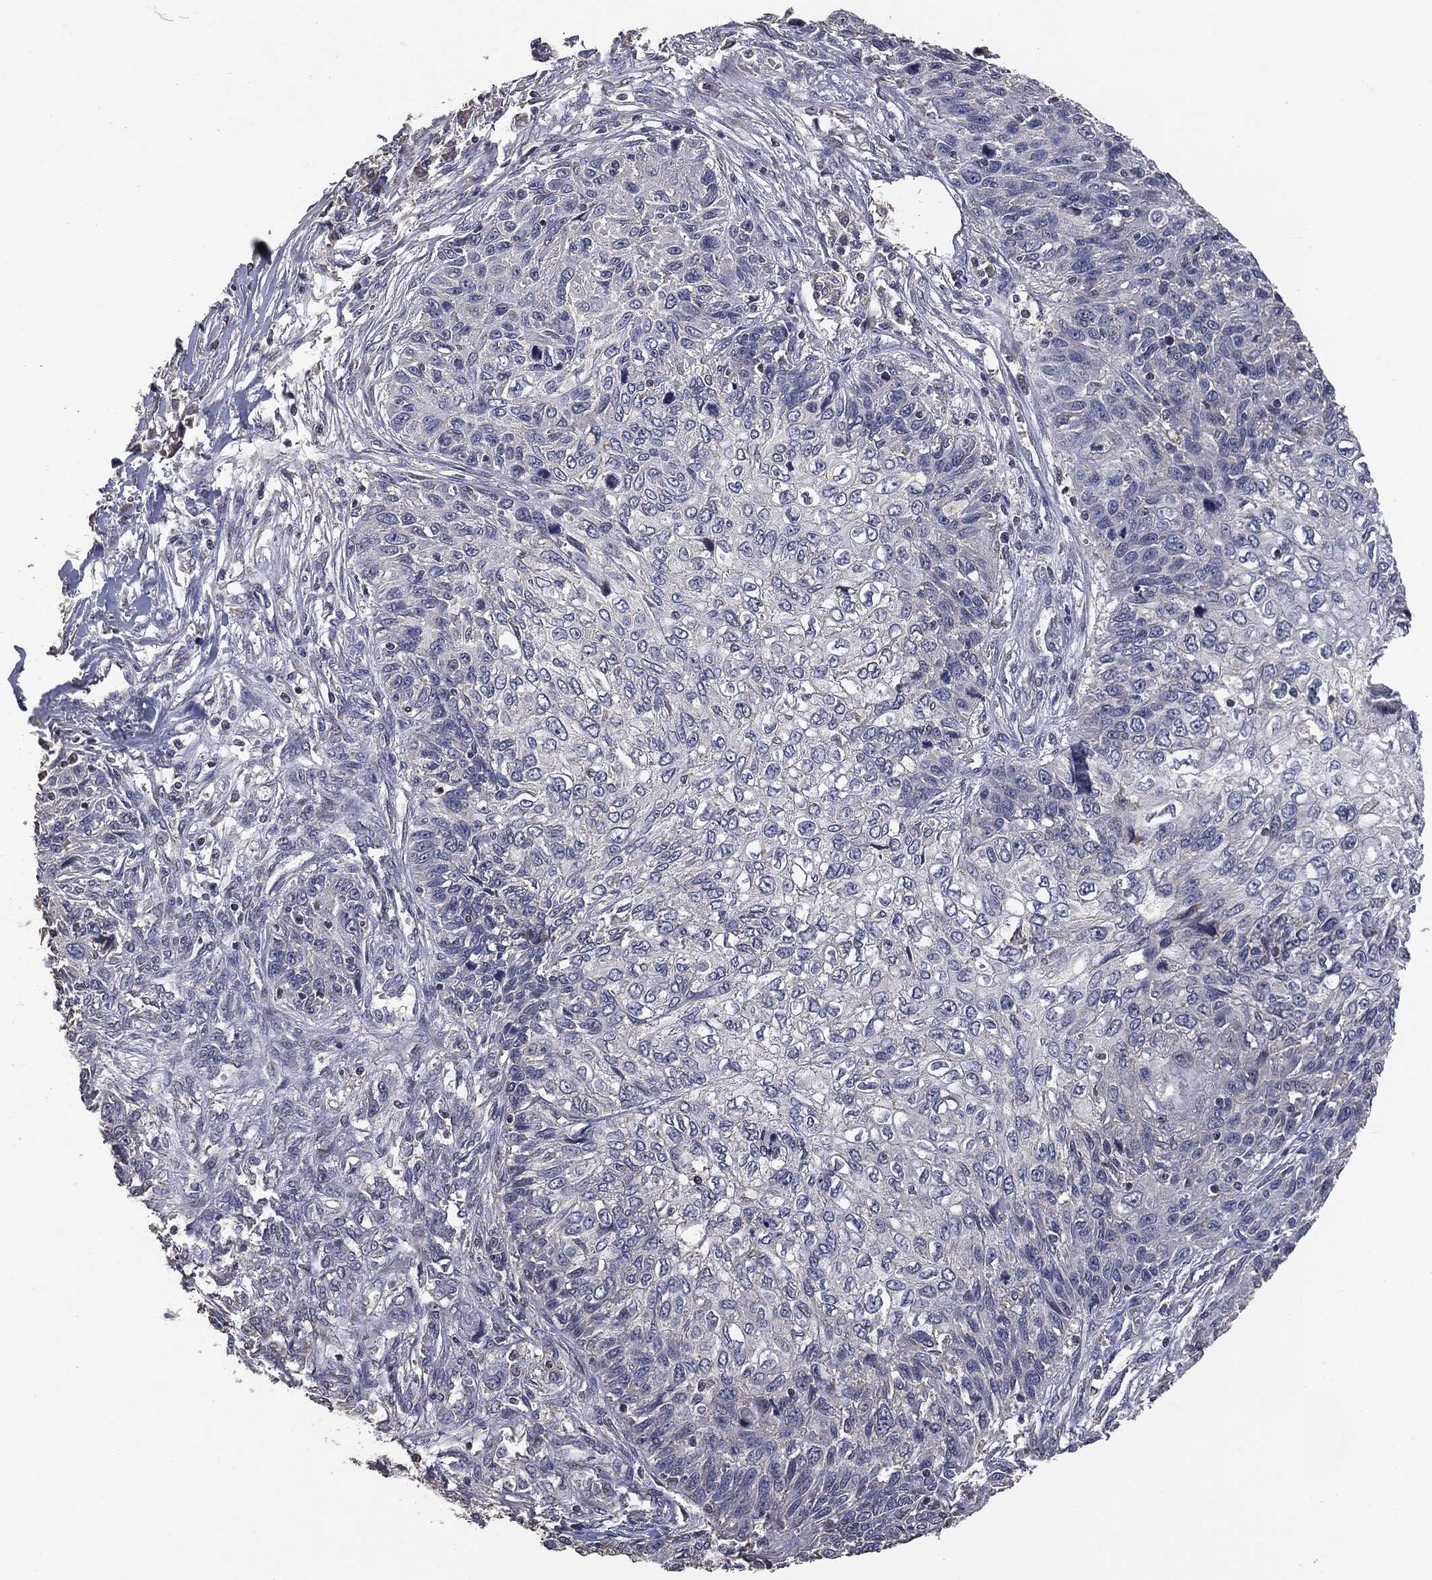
{"staining": {"intensity": "negative", "quantity": "none", "location": "none"}, "tissue": "skin cancer", "cell_type": "Tumor cells", "image_type": "cancer", "snomed": [{"axis": "morphology", "description": "Squamous cell carcinoma, NOS"}, {"axis": "topography", "description": "Skin"}], "caption": "An immunohistochemistry image of squamous cell carcinoma (skin) is shown. There is no staining in tumor cells of squamous cell carcinoma (skin). The staining is performed using DAB (3,3'-diaminobenzidine) brown chromogen with nuclei counter-stained in using hematoxylin.", "gene": "MTOR", "patient": {"sex": "male", "age": 92}}